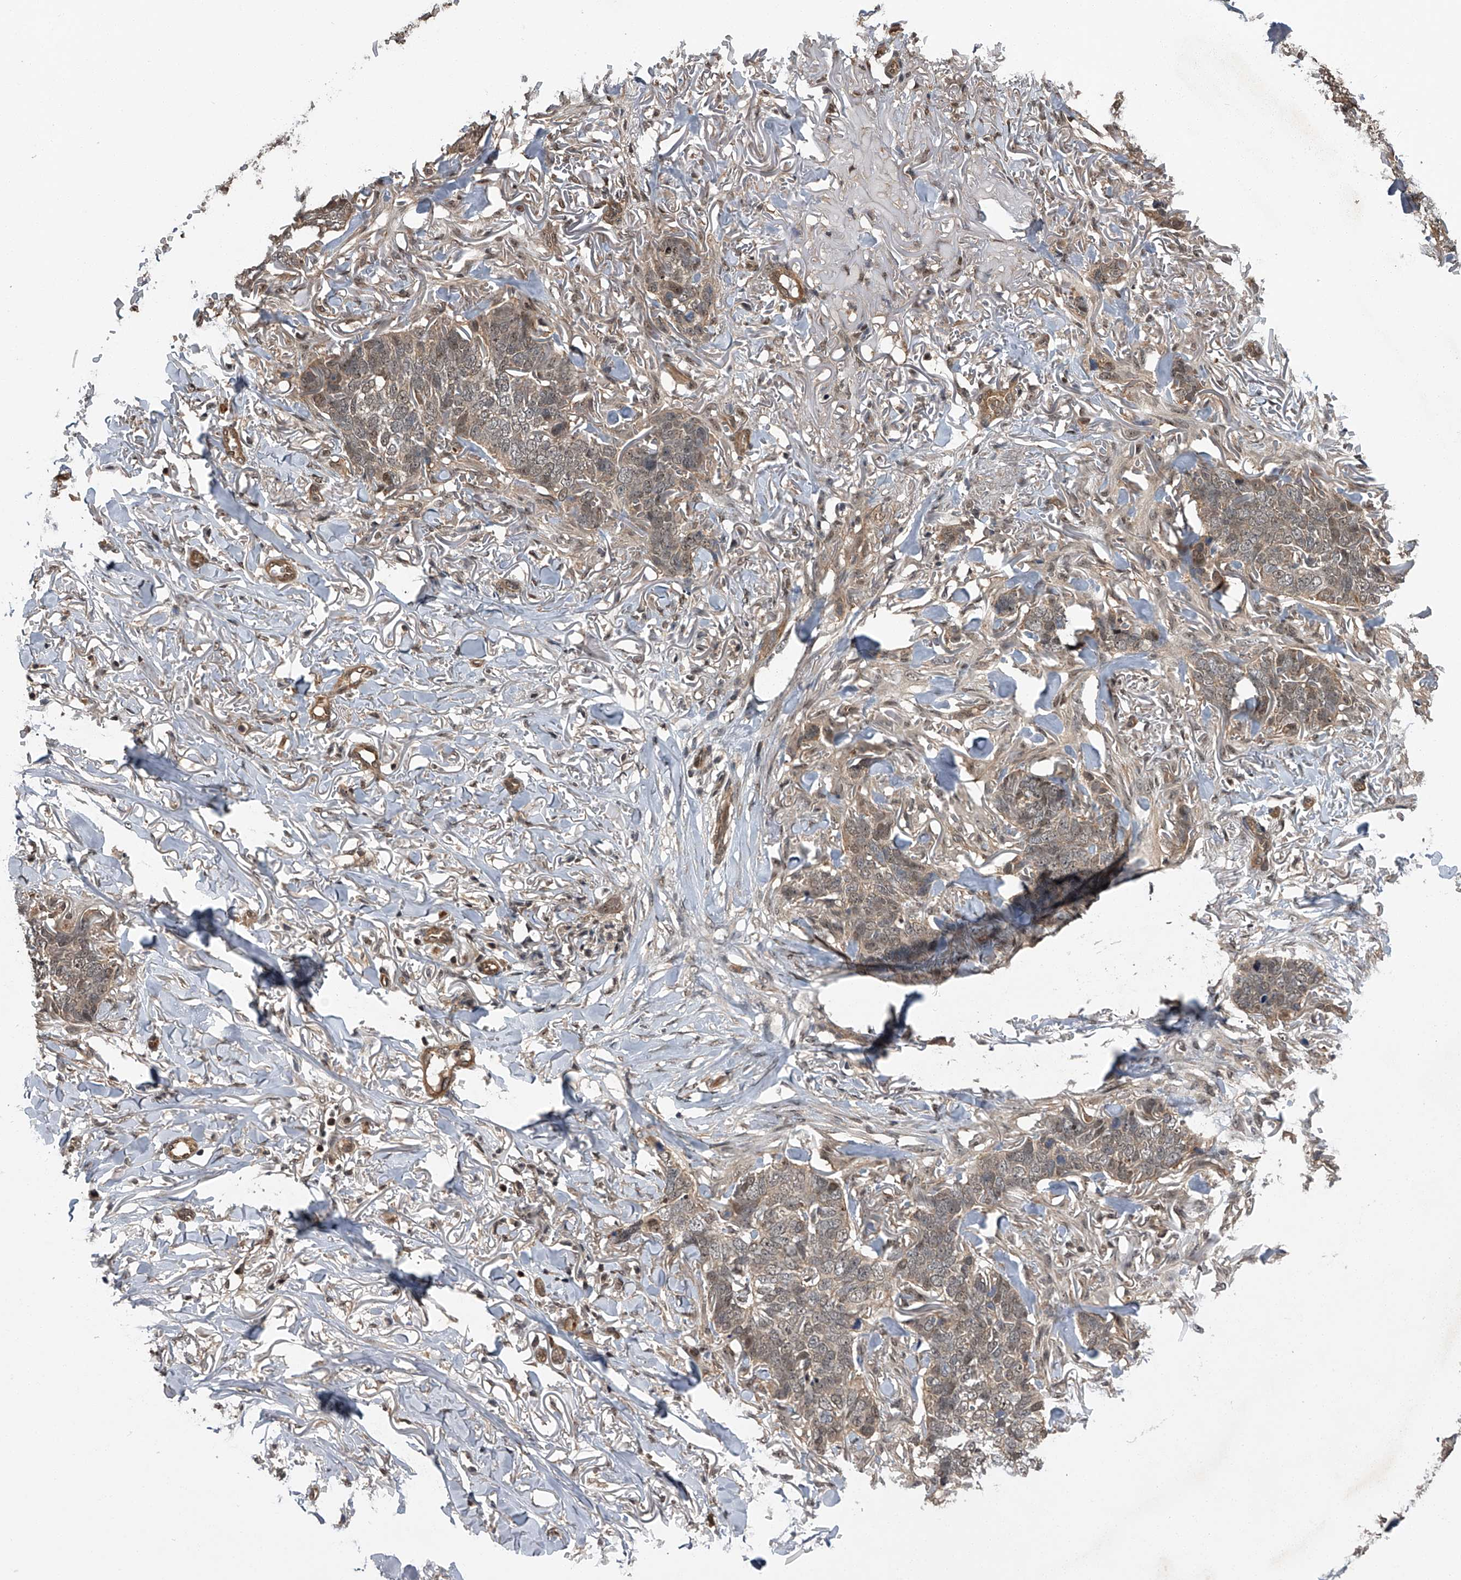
{"staining": {"intensity": "weak", "quantity": "25%-75%", "location": "cytoplasmic/membranous,nuclear"}, "tissue": "skin cancer", "cell_type": "Tumor cells", "image_type": "cancer", "snomed": [{"axis": "morphology", "description": "Normal tissue, NOS"}, {"axis": "morphology", "description": "Basal cell carcinoma"}, {"axis": "topography", "description": "Skin"}], "caption": "Protein expression analysis of skin basal cell carcinoma exhibits weak cytoplasmic/membranous and nuclear positivity in approximately 25%-75% of tumor cells.", "gene": "SLC12A8", "patient": {"sex": "male", "age": 77}}